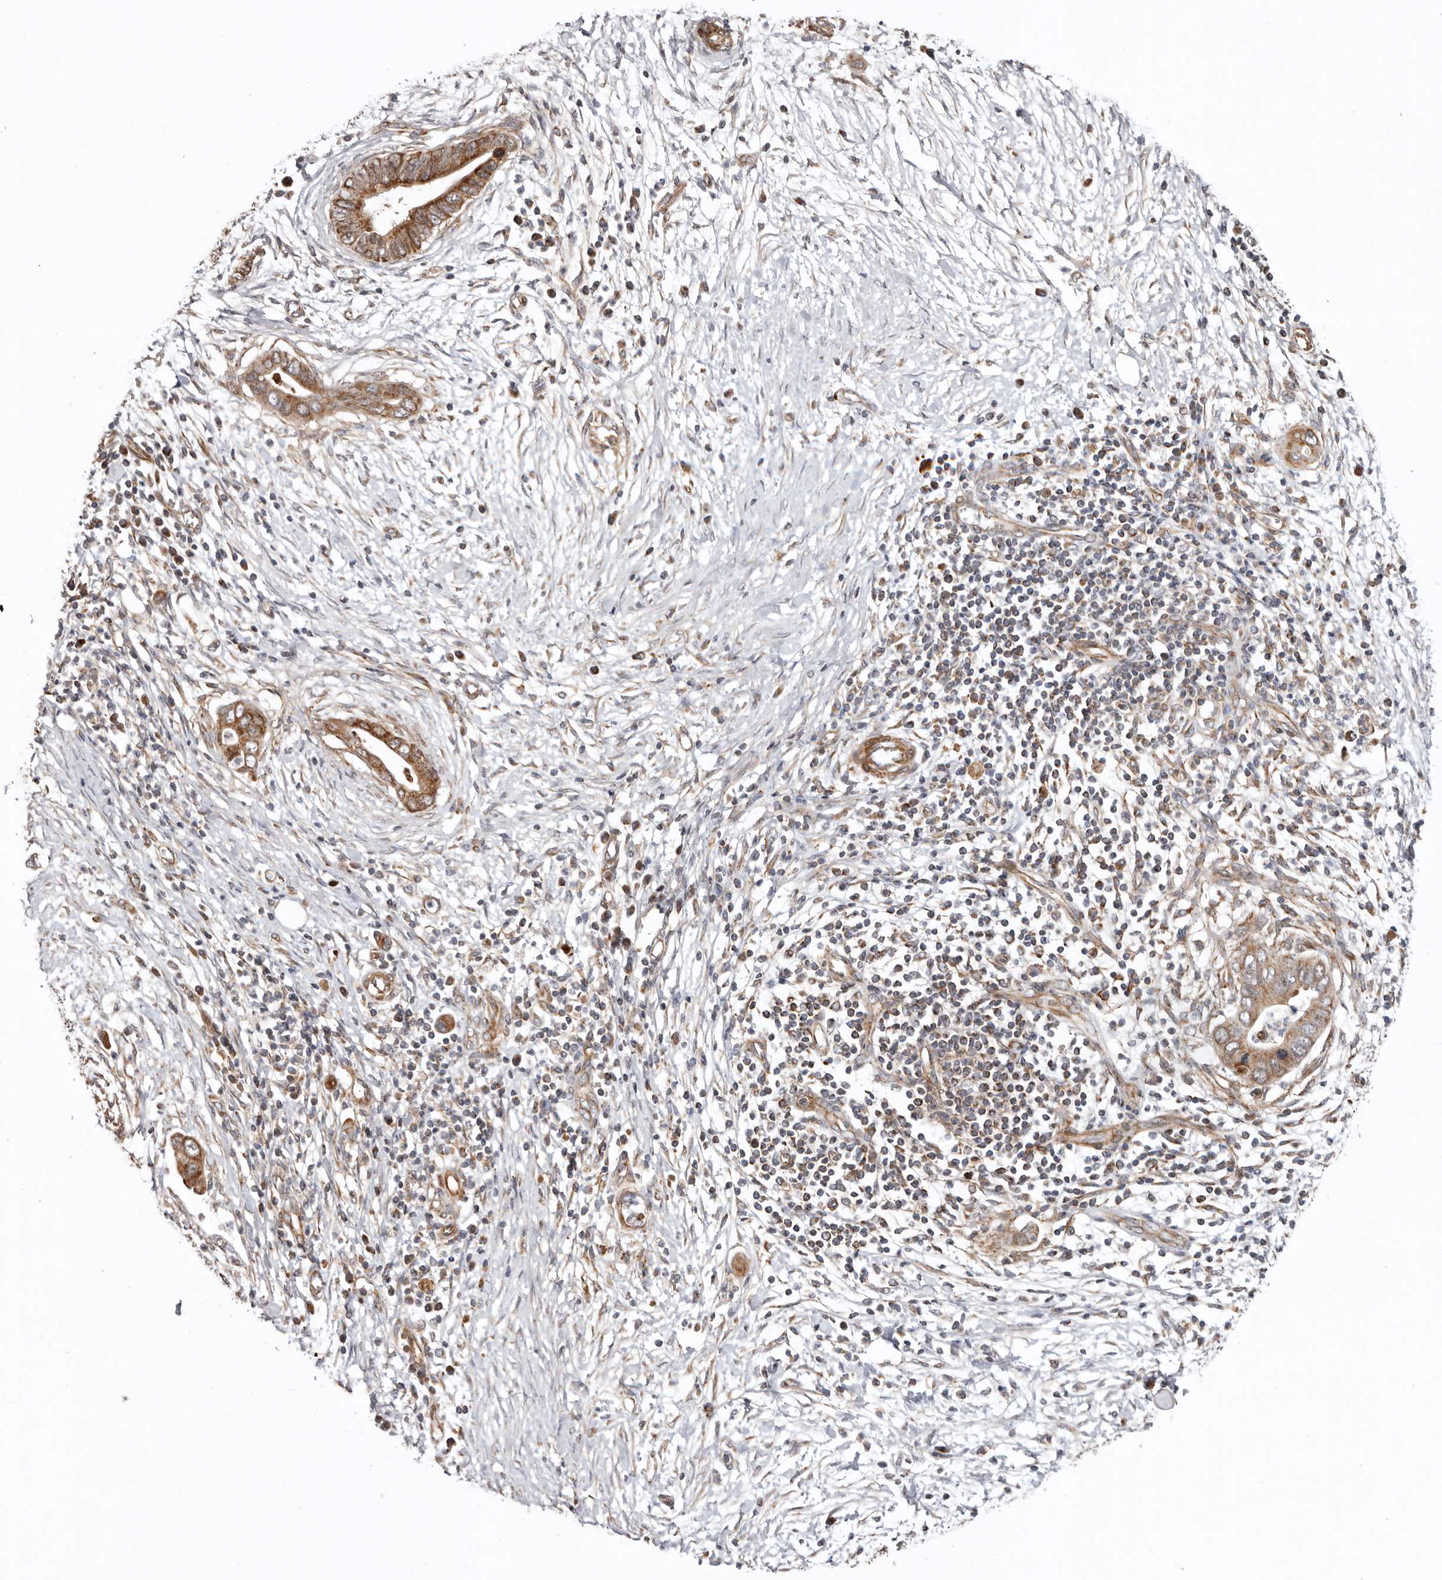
{"staining": {"intensity": "moderate", "quantity": ">75%", "location": "cytoplasmic/membranous"}, "tissue": "pancreatic cancer", "cell_type": "Tumor cells", "image_type": "cancer", "snomed": [{"axis": "morphology", "description": "Adenocarcinoma, NOS"}, {"axis": "topography", "description": "Pancreas"}], "caption": "Protein staining by IHC exhibits moderate cytoplasmic/membranous staining in about >75% of tumor cells in pancreatic cancer (adenocarcinoma).", "gene": "PROKR1", "patient": {"sex": "male", "age": 75}}